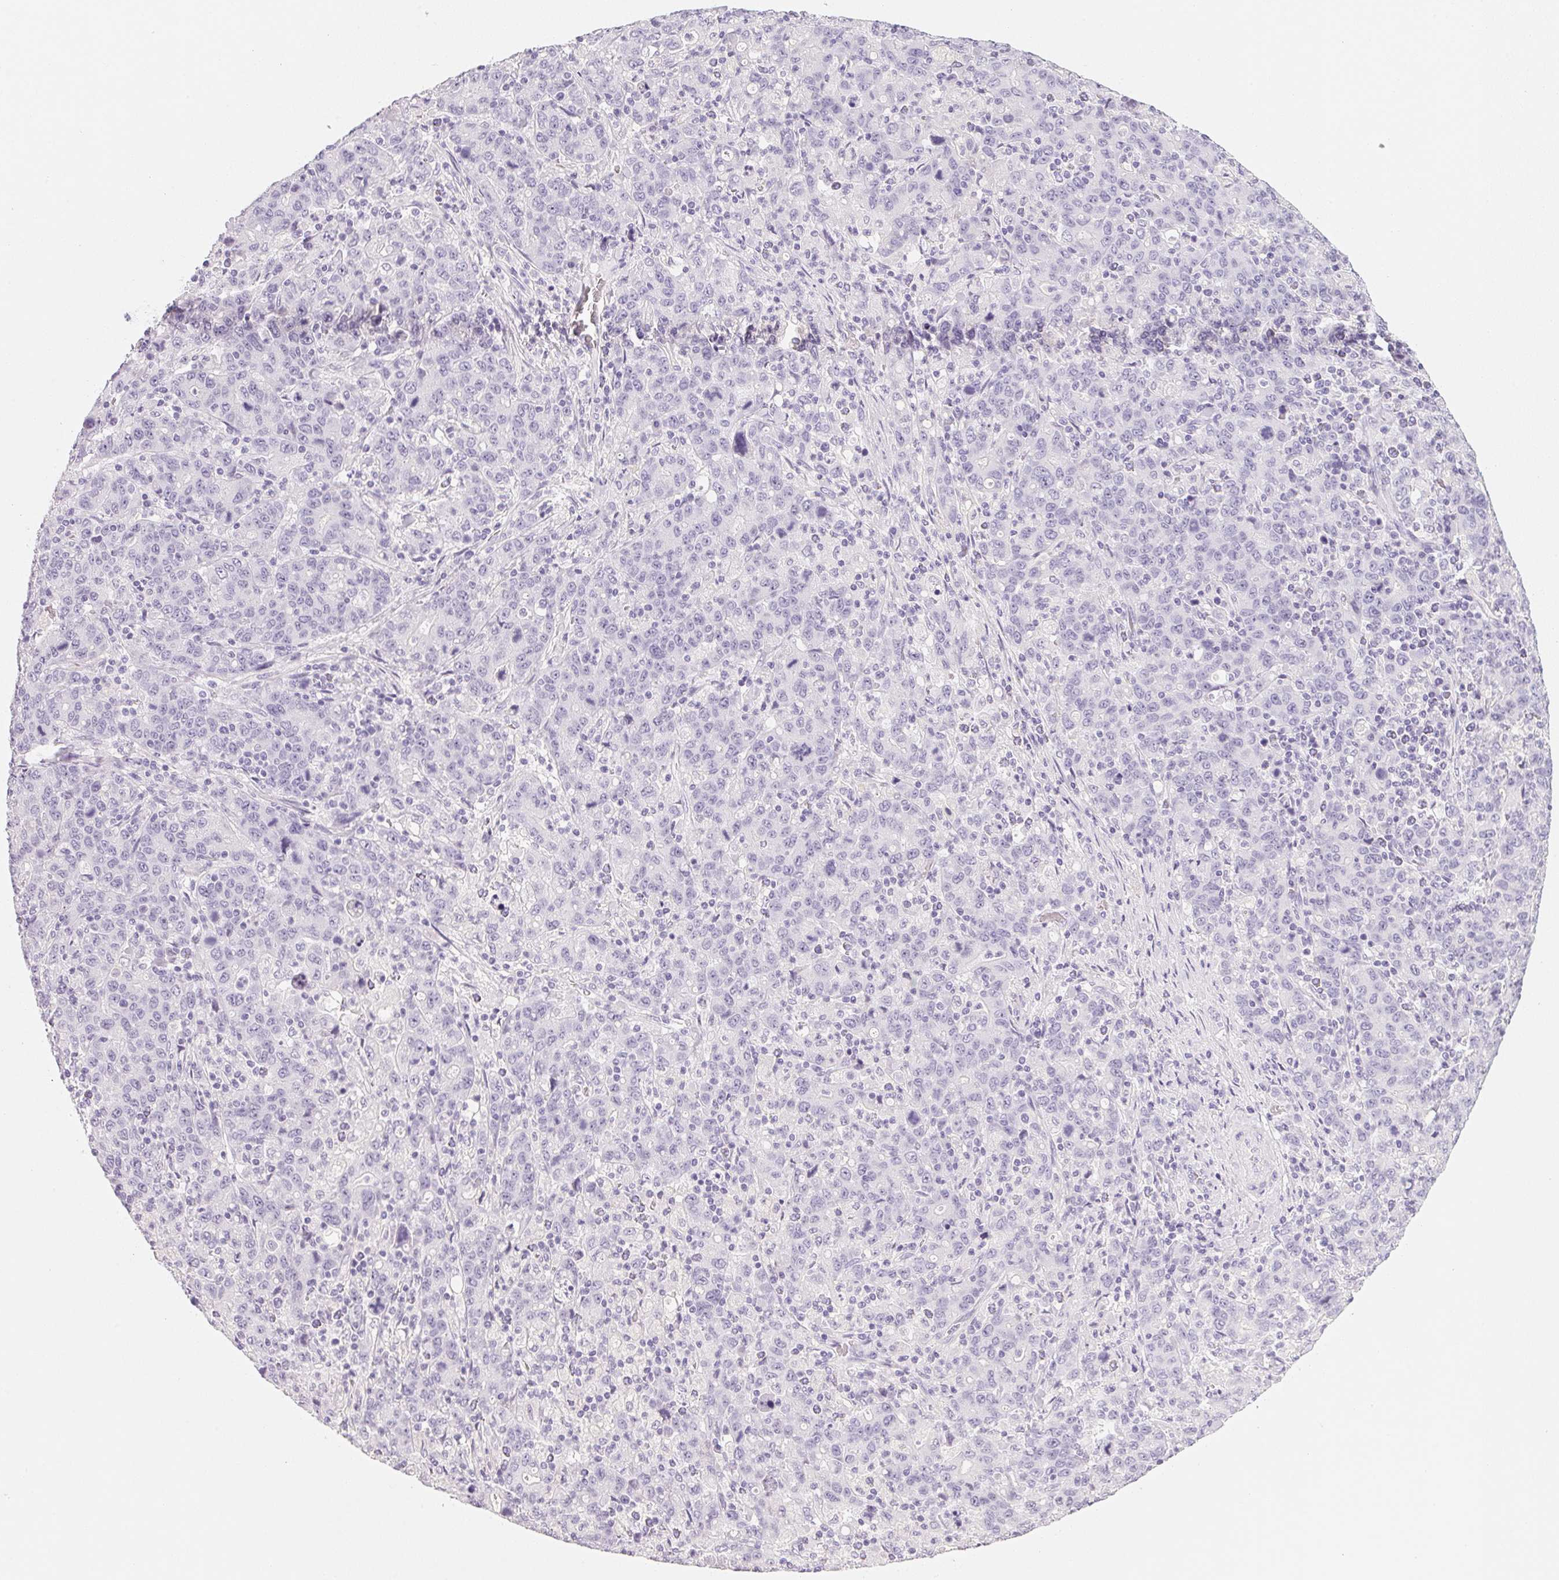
{"staining": {"intensity": "negative", "quantity": "none", "location": "none"}, "tissue": "stomach cancer", "cell_type": "Tumor cells", "image_type": "cancer", "snomed": [{"axis": "morphology", "description": "Adenocarcinoma, NOS"}, {"axis": "topography", "description": "Stomach, upper"}], "caption": "Tumor cells are negative for brown protein staining in stomach cancer.", "gene": "ACP3", "patient": {"sex": "male", "age": 69}}